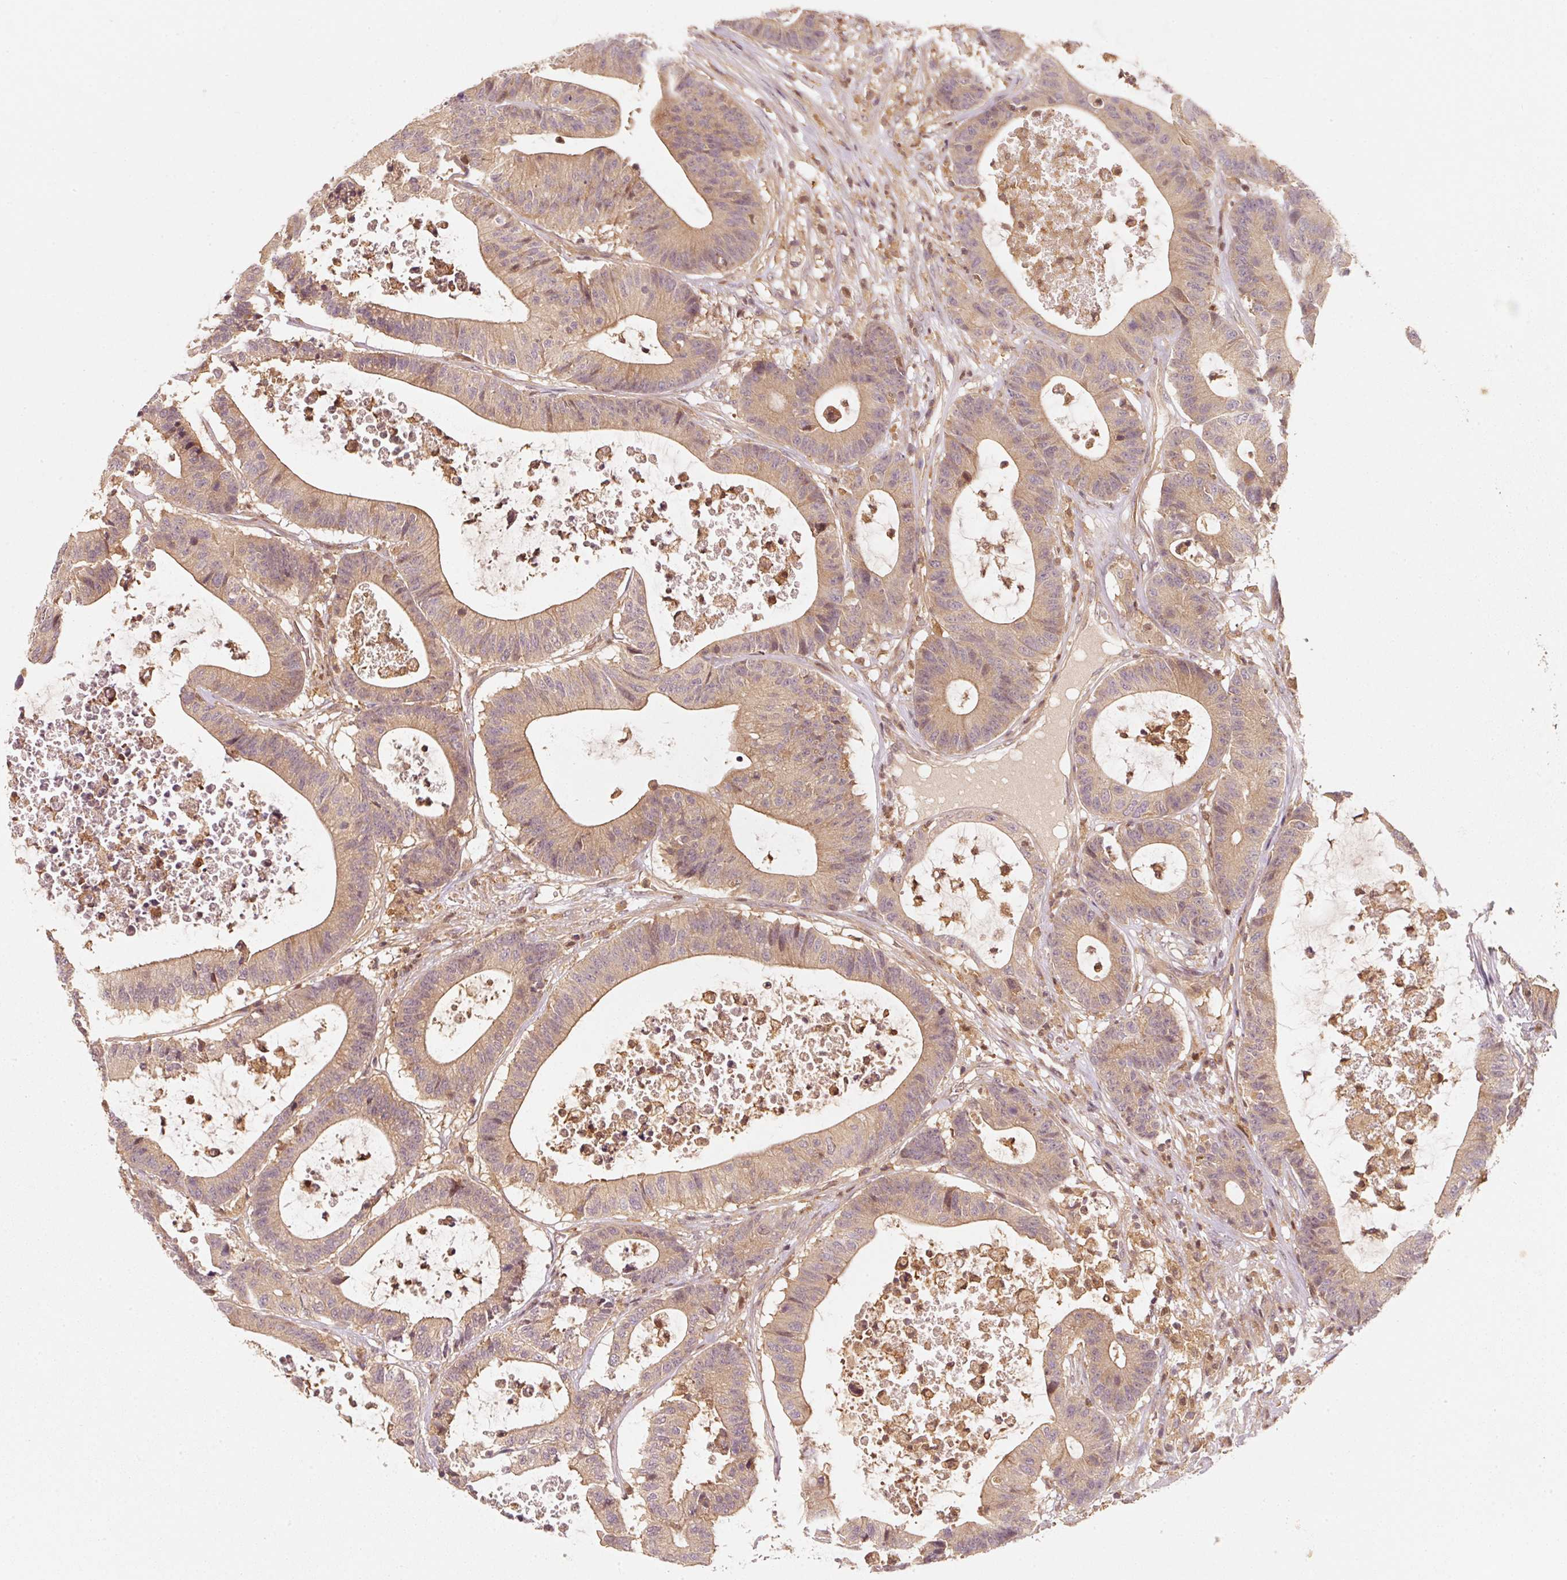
{"staining": {"intensity": "moderate", "quantity": ">75%", "location": "cytoplasmic/membranous"}, "tissue": "colorectal cancer", "cell_type": "Tumor cells", "image_type": "cancer", "snomed": [{"axis": "morphology", "description": "Adenocarcinoma, NOS"}, {"axis": "topography", "description": "Colon"}], "caption": "Immunohistochemistry staining of colorectal adenocarcinoma, which reveals medium levels of moderate cytoplasmic/membranous positivity in about >75% of tumor cells indicating moderate cytoplasmic/membranous protein staining. The staining was performed using DAB (brown) for protein detection and nuclei were counterstained in hematoxylin (blue).", "gene": "RRAS2", "patient": {"sex": "female", "age": 84}}